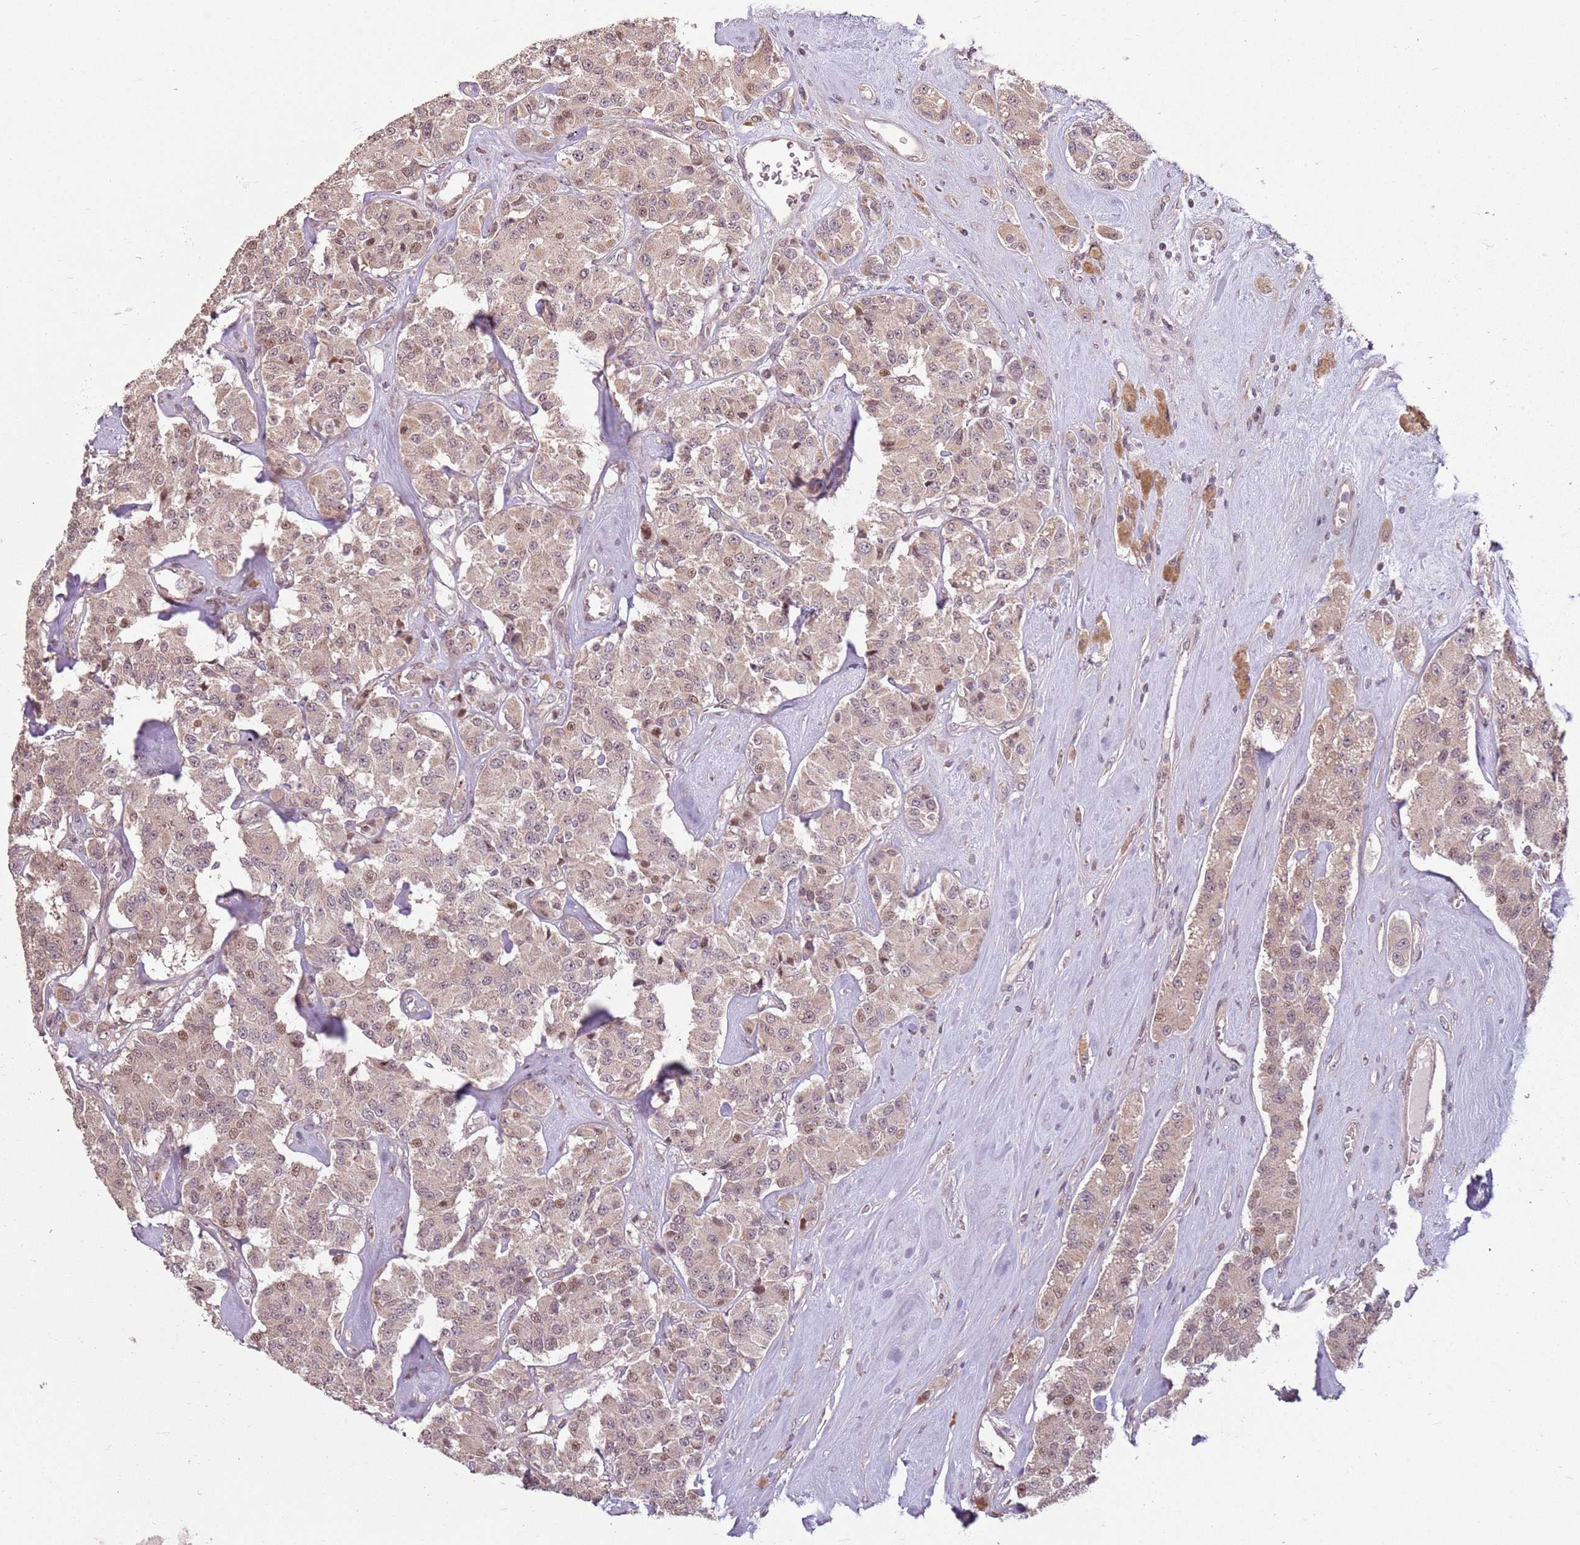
{"staining": {"intensity": "weak", "quantity": ">75%", "location": "cytoplasmic/membranous,nuclear"}, "tissue": "carcinoid", "cell_type": "Tumor cells", "image_type": "cancer", "snomed": [{"axis": "morphology", "description": "Carcinoid, malignant, NOS"}, {"axis": "topography", "description": "Pancreas"}], "caption": "Brown immunohistochemical staining in human carcinoid (malignant) demonstrates weak cytoplasmic/membranous and nuclear staining in about >75% of tumor cells. Using DAB (brown) and hematoxylin (blue) stains, captured at high magnification using brightfield microscopy.", "gene": "CHURC1", "patient": {"sex": "male", "age": 41}}